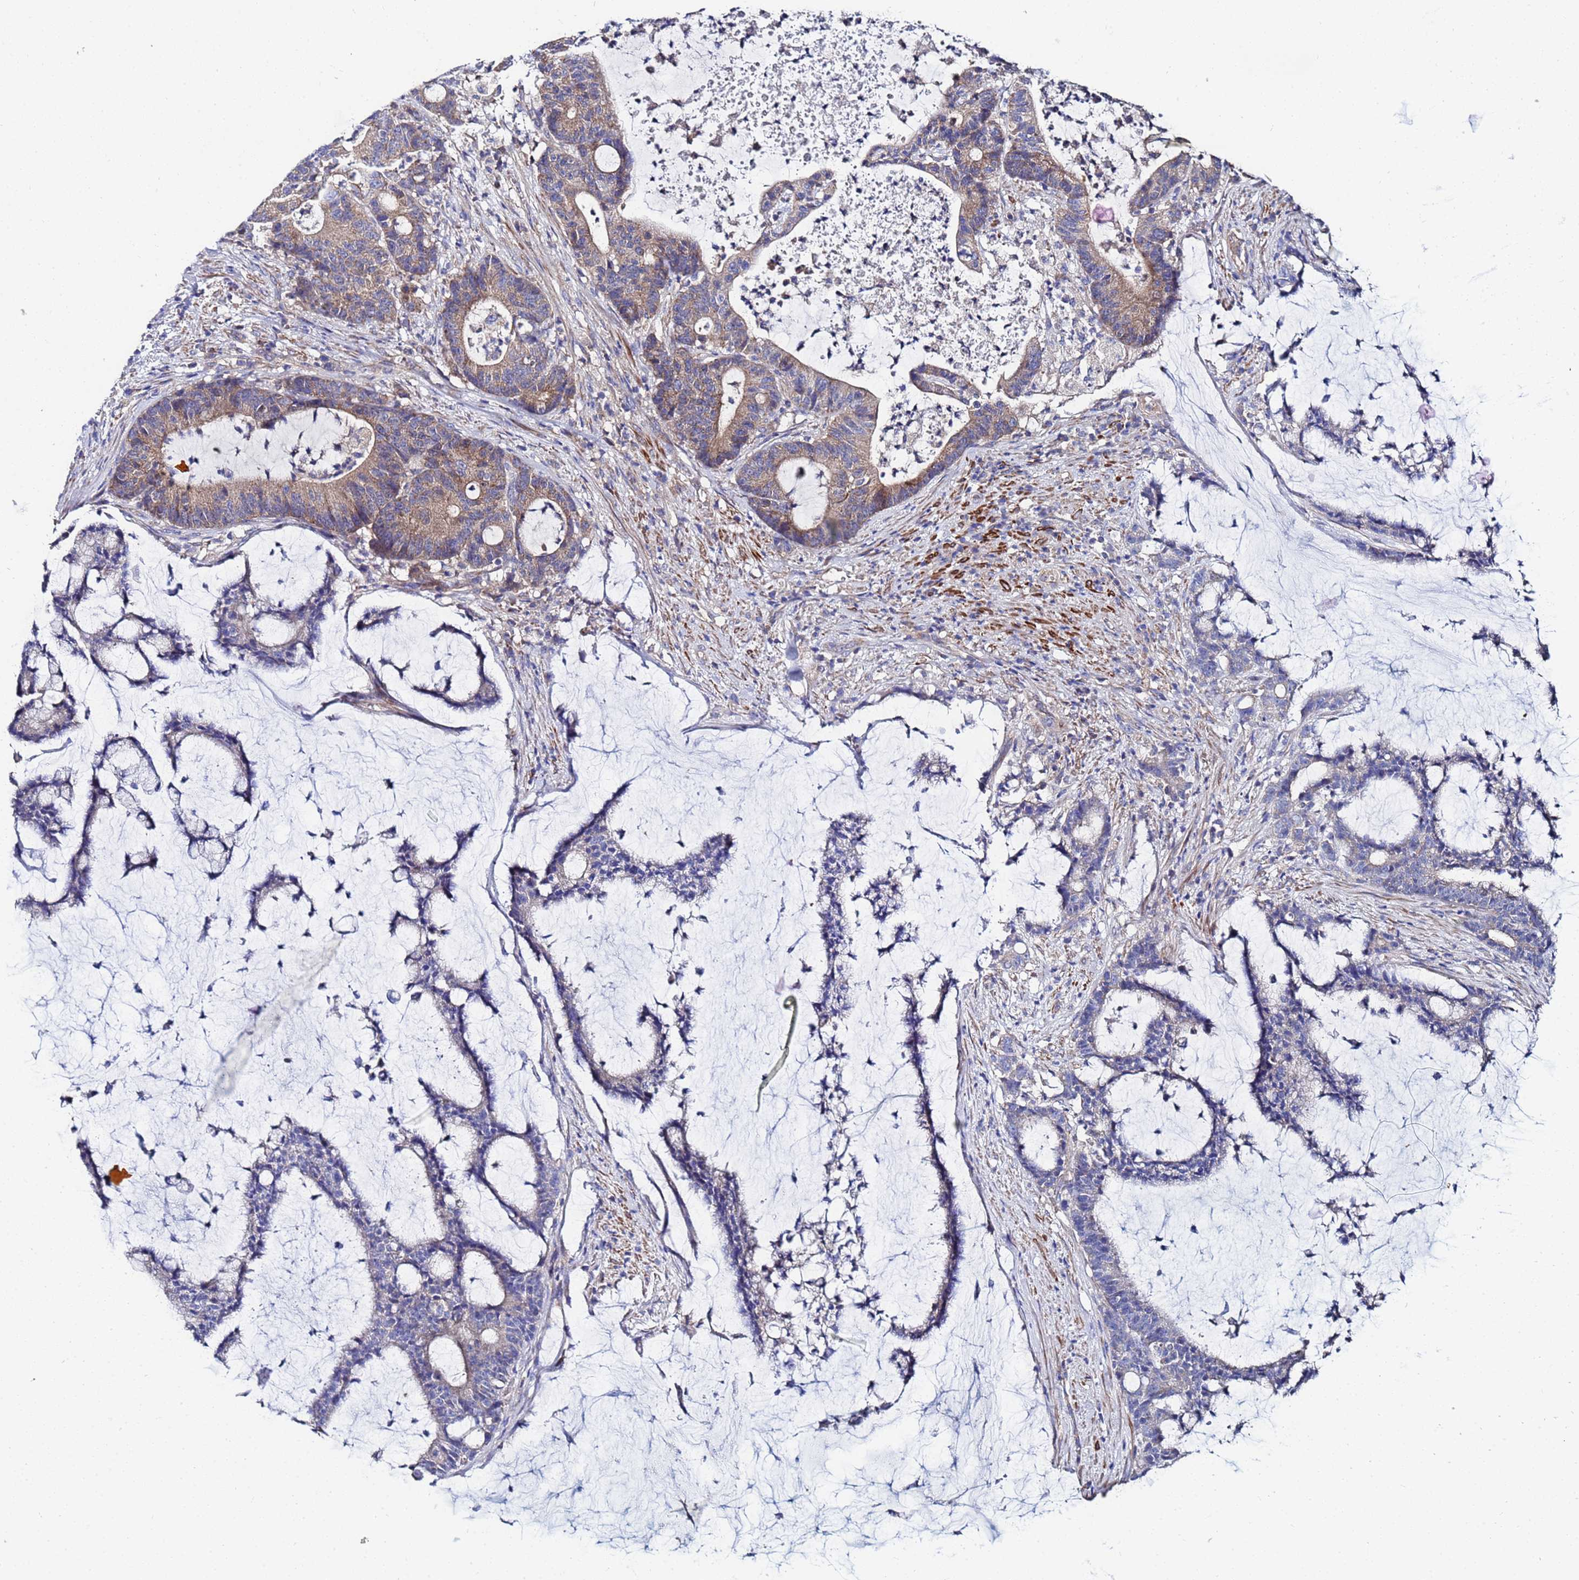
{"staining": {"intensity": "moderate", "quantity": "25%-75%", "location": "cytoplasmic/membranous"}, "tissue": "colorectal cancer", "cell_type": "Tumor cells", "image_type": "cancer", "snomed": [{"axis": "morphology", "description": "Adenocarcinoma, NOS"}, {"axis": "topography", "description": "Colon"}], "caption": "Moderate cytoplasmic/membranous positivity for a protein is present in about 25%-75% of tumor cells of adenocarcinoma (colorectal) using immunohistochemistry.", "gene": "FAHD2A", "patient": {"sex": "female", "age": 84}}